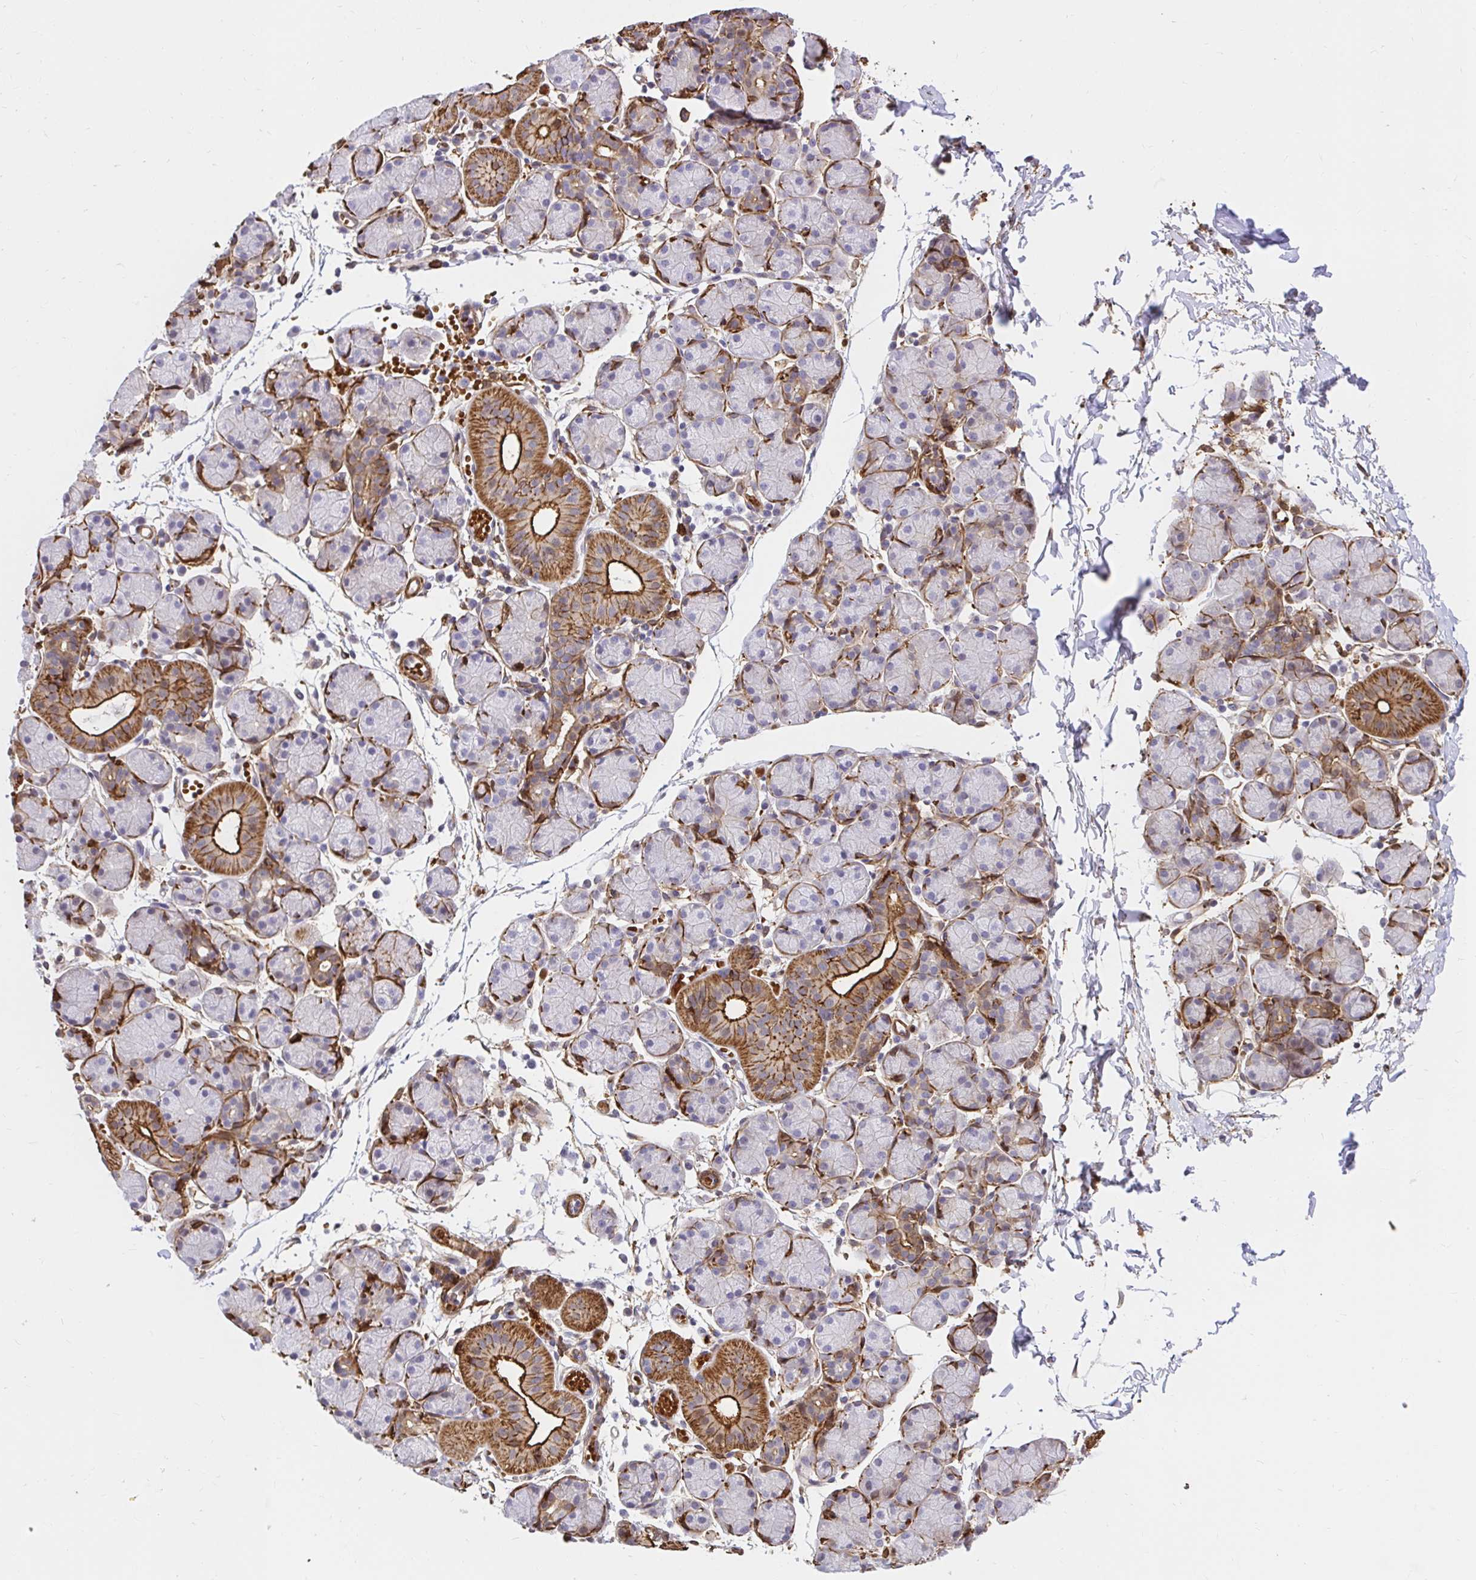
{"staining": {"intensity": "moderate", "quantity": "25%-75%", "location": "cytoplasmic/membranous"}, "tissue": "salivary gland", "cell_type": "Glandular cells", "image_type": "normal", "snomed": [{"axis": "morphology", "description": "Normal tissue, NOS"}, {"axis": "morphology", "description": "Inflammation, NOS"}, {"axis": "topography", "description": "Lymph node"}, {"axis": "topography", "description": "Salivary gland"}], "caption": "This is a photomicrograph of IHC staining of unremarkable salivary gland, which shows moderate staining in the cytoplasmic/membranous of glandular cells.", "gene": "GSN", "patient": {"sex": "male", "age": 3}}